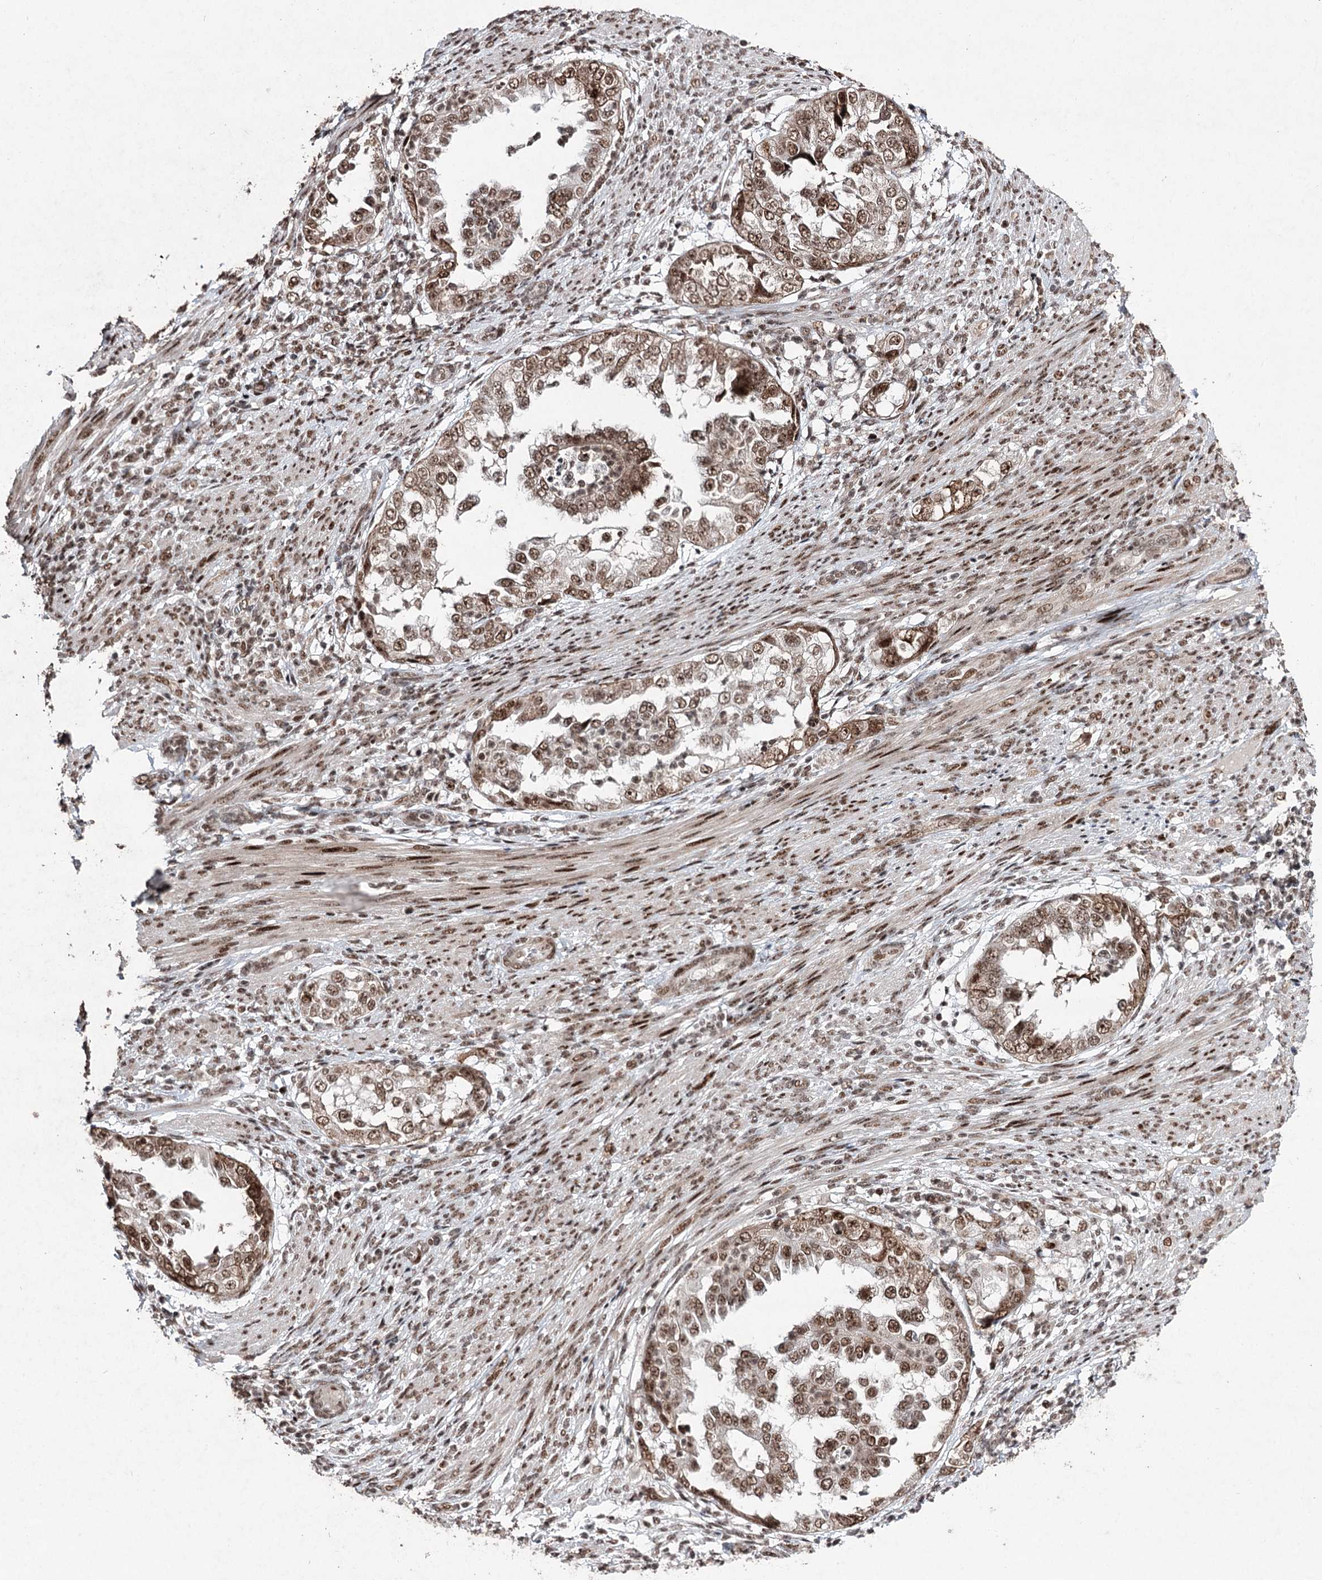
{"staining": {"intensity": "moderate", "quantity": ">75%", "location": "nuclear"}, "tissue": "endometrial cancer", "cell_type": "Tumor cells", "image_type": "cancer", "snomed": [{"axis": "morphology", "description": "Adenocarcinoma, NOS"}, {"axis": "topography", "description": "Endometrium"}], "caption": "Adenocarcinoma (endometrial) was stained to show a protein in brown. There is medium levels of moderate nuclear expression in approximately >75% of tumor cells.", "gene": "PDCD4", "patient": {"sex": "female", "age": 85}}